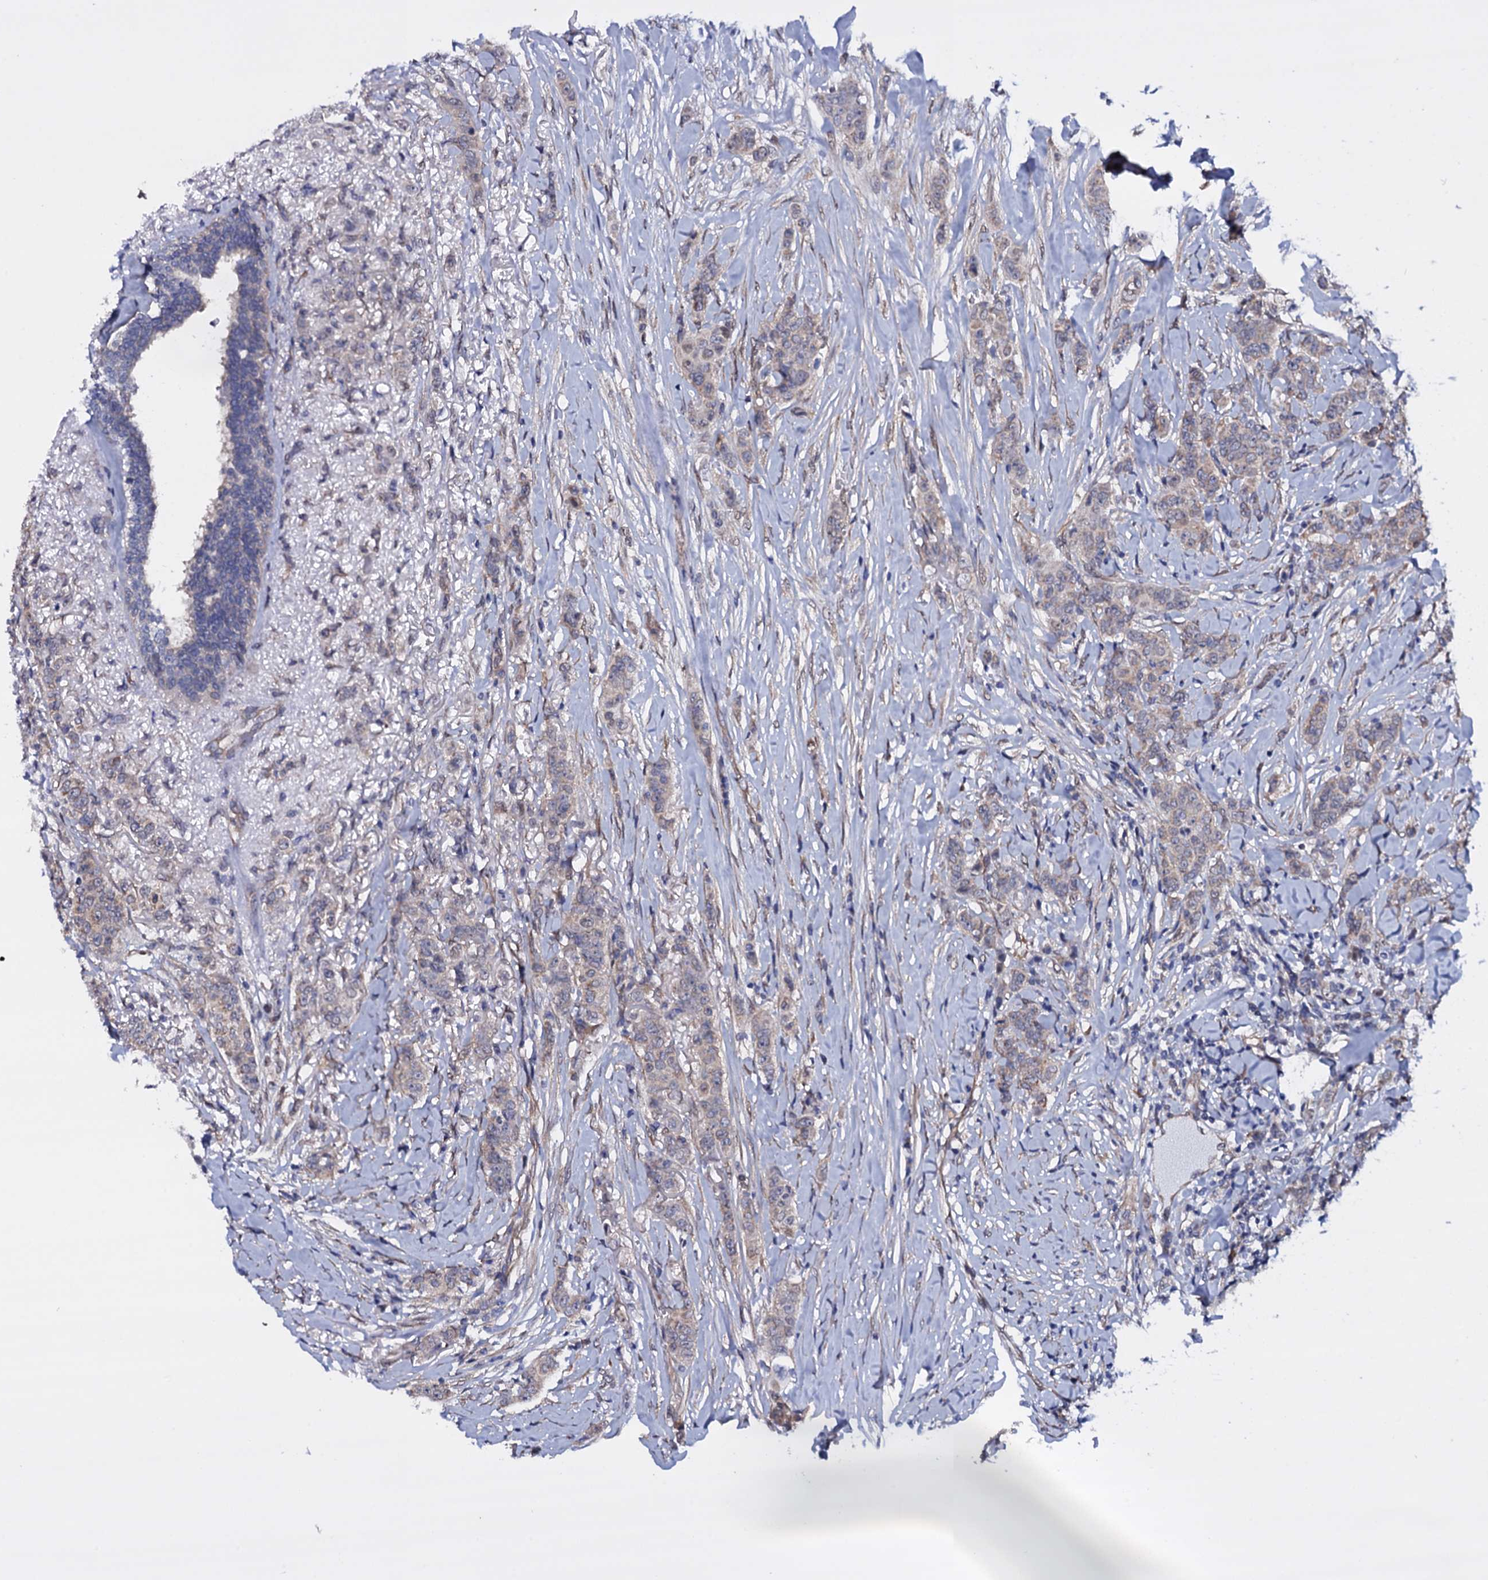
{"staining": {"intensity": "negative", "quantity": "none", "location": "none"}, "tissue": "breast cancer", "cell_type": "Tumor cells", "image_type": "cancer", "snomed": [{"axis": "morphology", "description": "Duct carcinoma"}, {"axis": "topography", "description": "Breast"}], "caption": "This is a histopathology image of immunohistochemistry staining of breast cancer, which shows no positivity in tumor cells.", "gene": "GAREM1", "patient": {"sex": "female", "age": 40}}